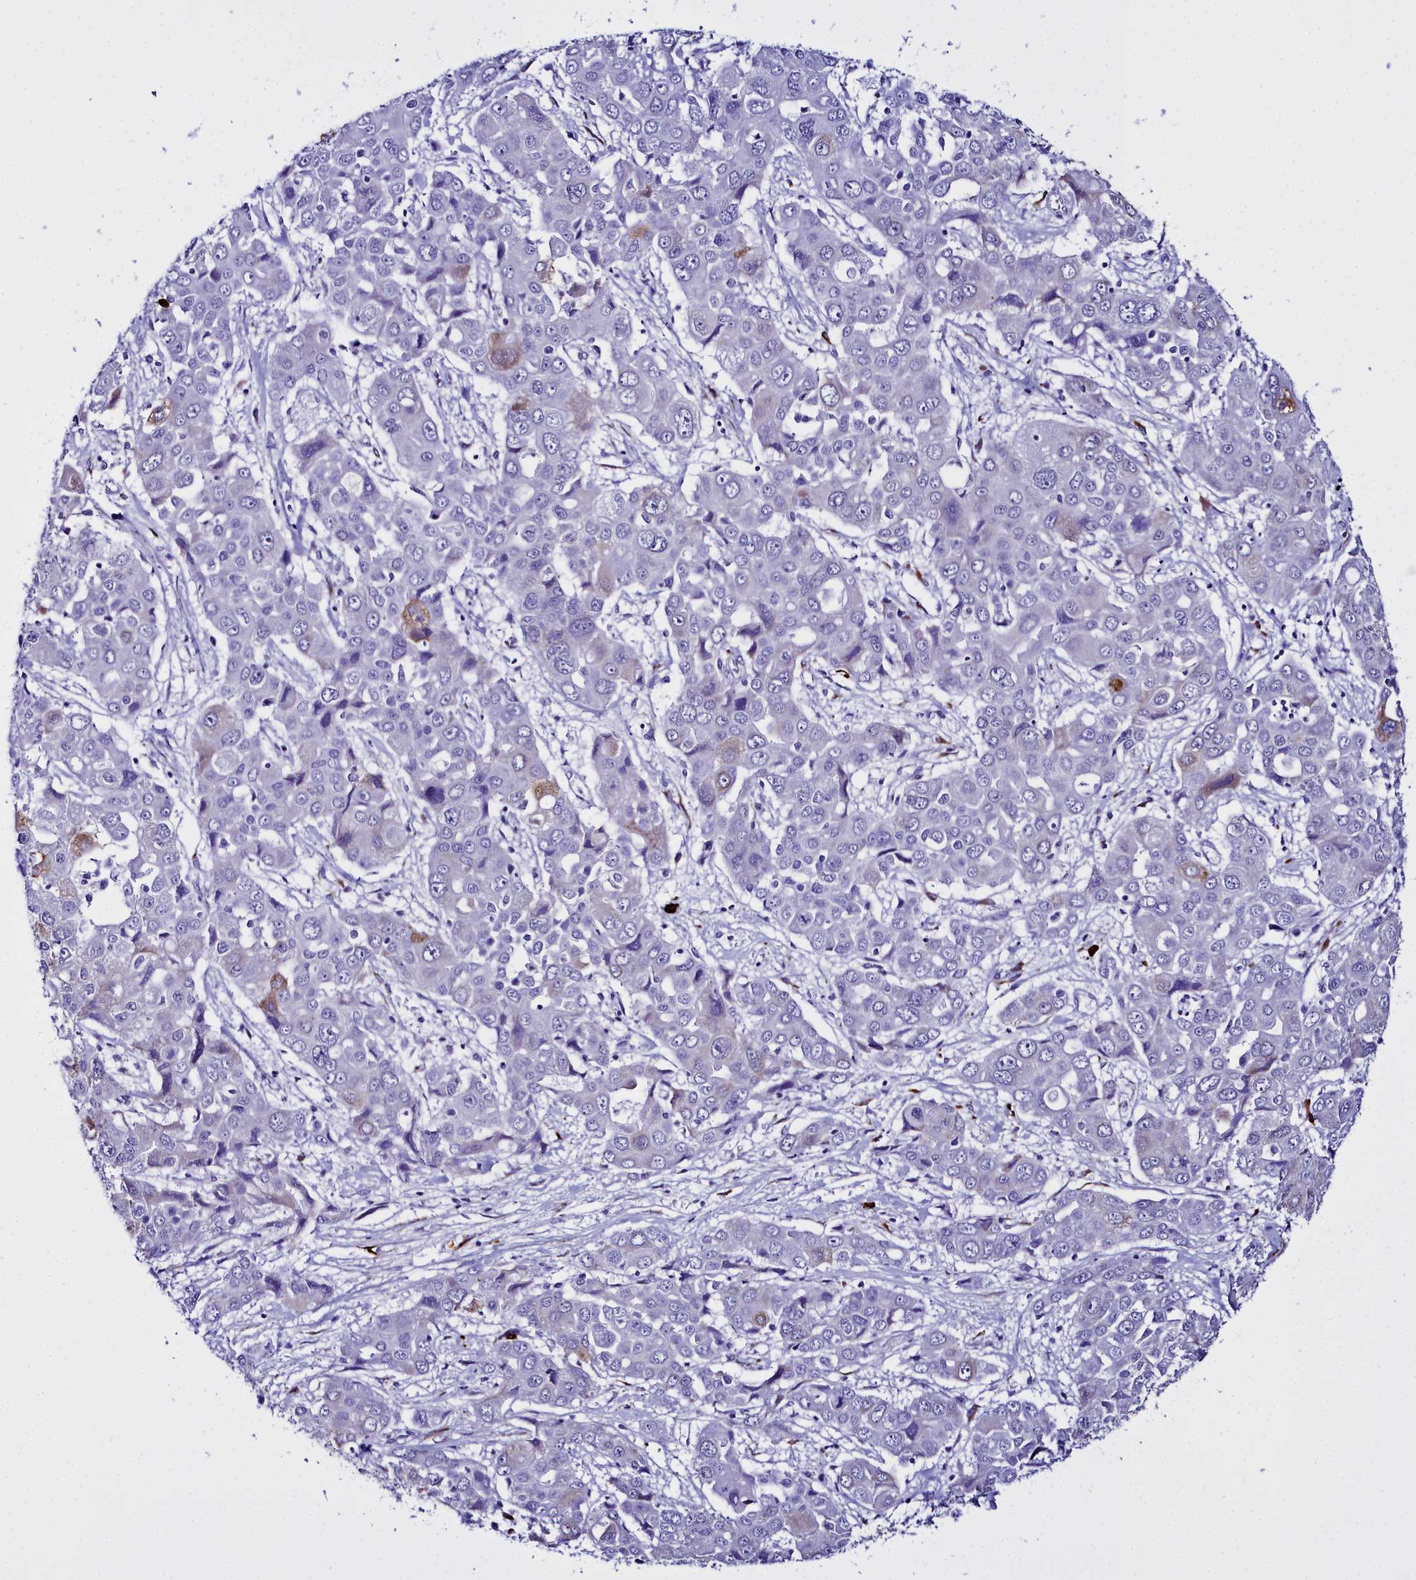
{"staining": {"intensity": "weak", "quantity": "<25%", "location": "cytoplasmic/membranous"}, "tissue": "liver cancer", "cell_type": "Tumor cells", "image_type": "cancer", "snomed": [{"axis": "morphology", "description": "Cholangiocarcinoma"}, {"axis": "topography", "description": "Liver"}], "caption": "The micrograph reveals no staining of tumor cells in liver cancer (cholangiocarcinoma). The staining is performed using DAB brown chromogen with nuclei counter-stained in using hematoxylin.", "gene": "TXNDC5", "patient": {"sex": "male", "age": 67}}